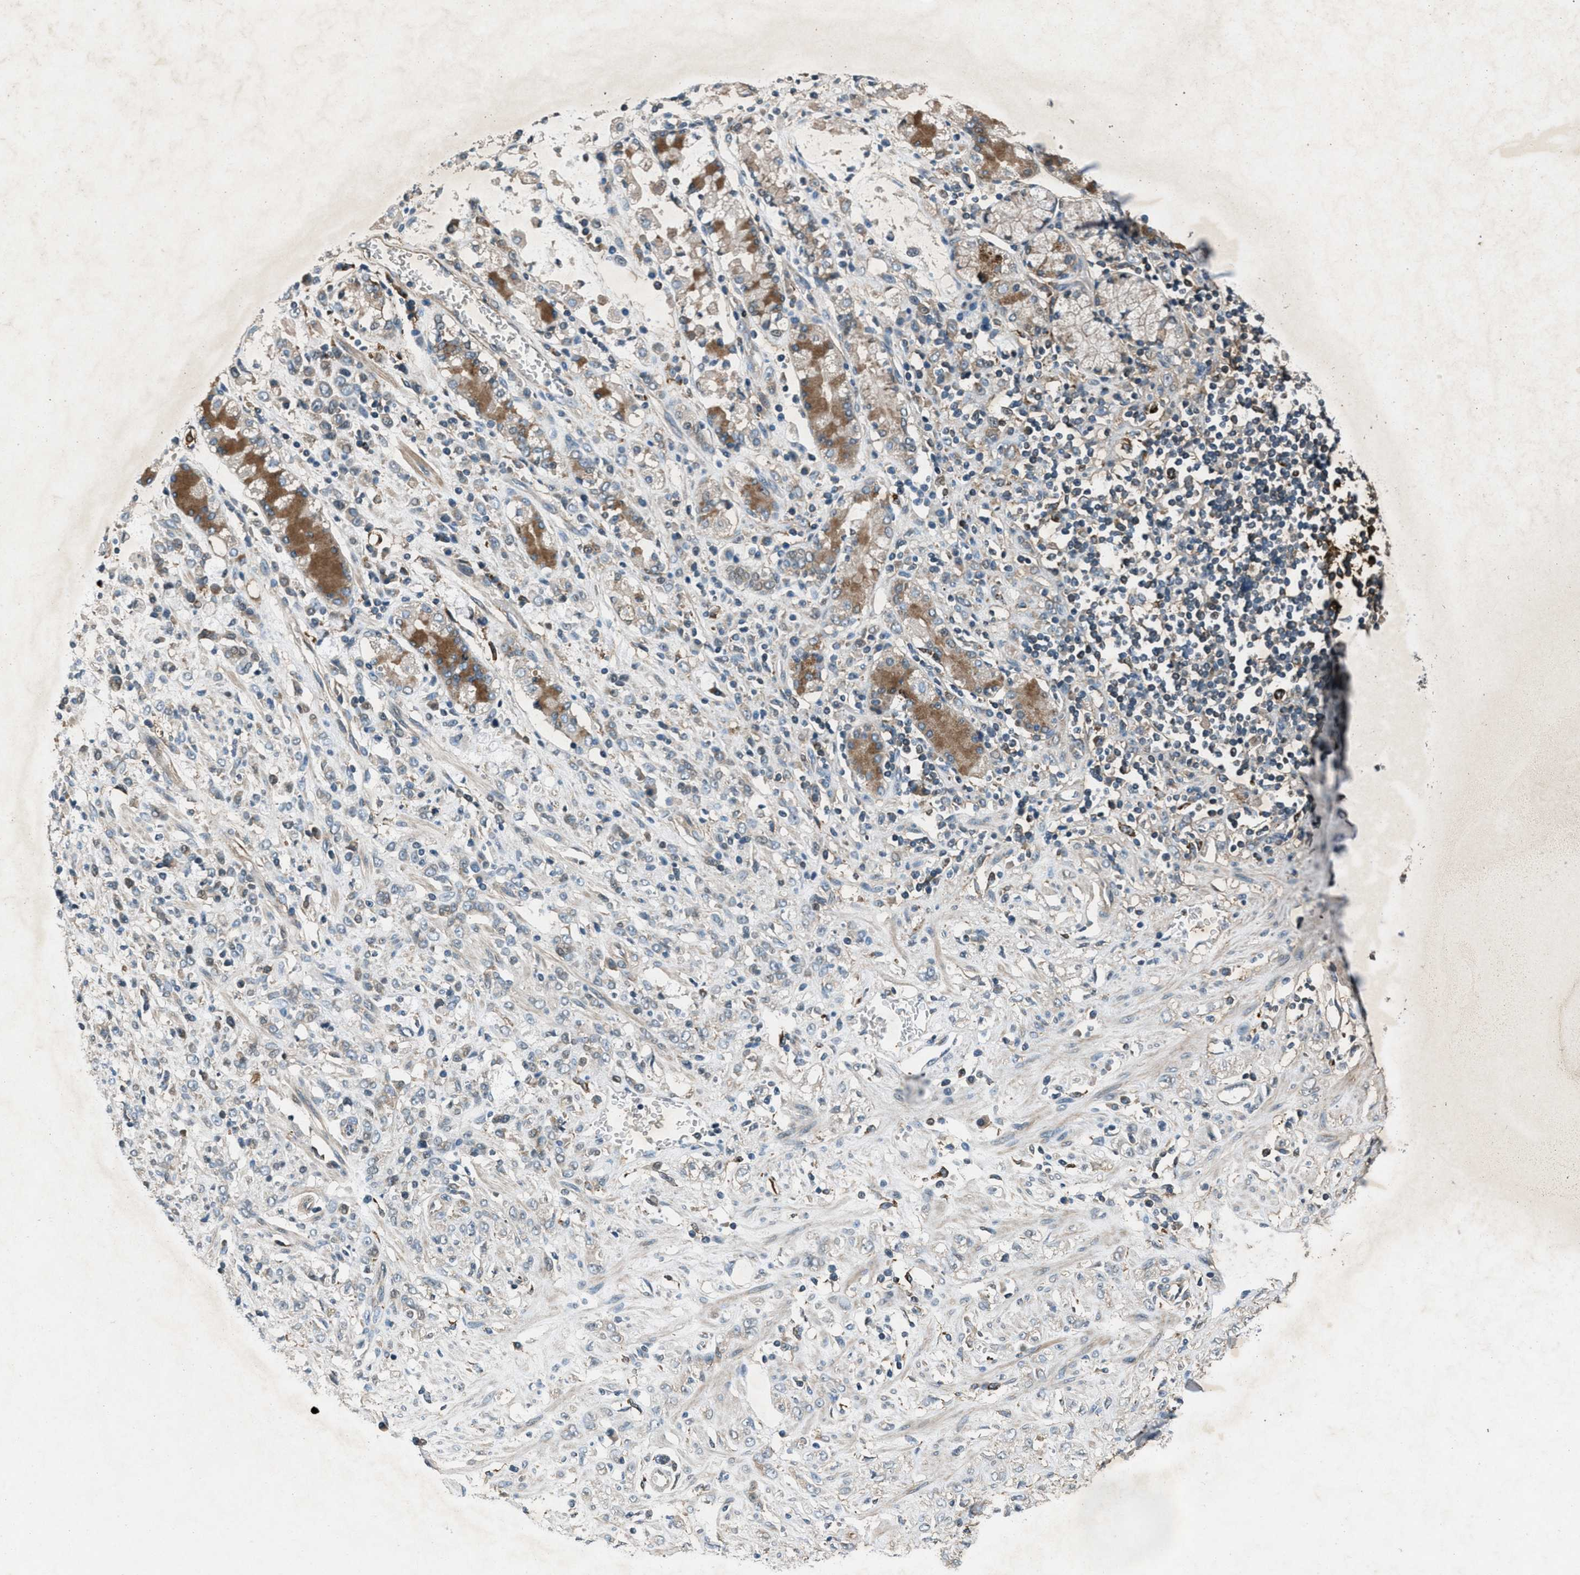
{"staining": {"intensity": "weak", "quantity": "<25%", "location": "cytoplasmic/membranous"}, "tissue": "stomach cancer", "cell_type": "Tumor cells", "image_type": "cancer", "snomed": [{"axis": "morphology", "description": "Normal tissue, NOS"}, {"axis": "morphology", "description": "Adenocarcinoma, NOS"}, {"axis": "topography", "description": "Stomach"}], "caption": "Tumor cells show no significant protein staining in adenocarcinoma (stomach).", "gene": "EPSTI1", "patient": {"sex": "male", "age": 82}}